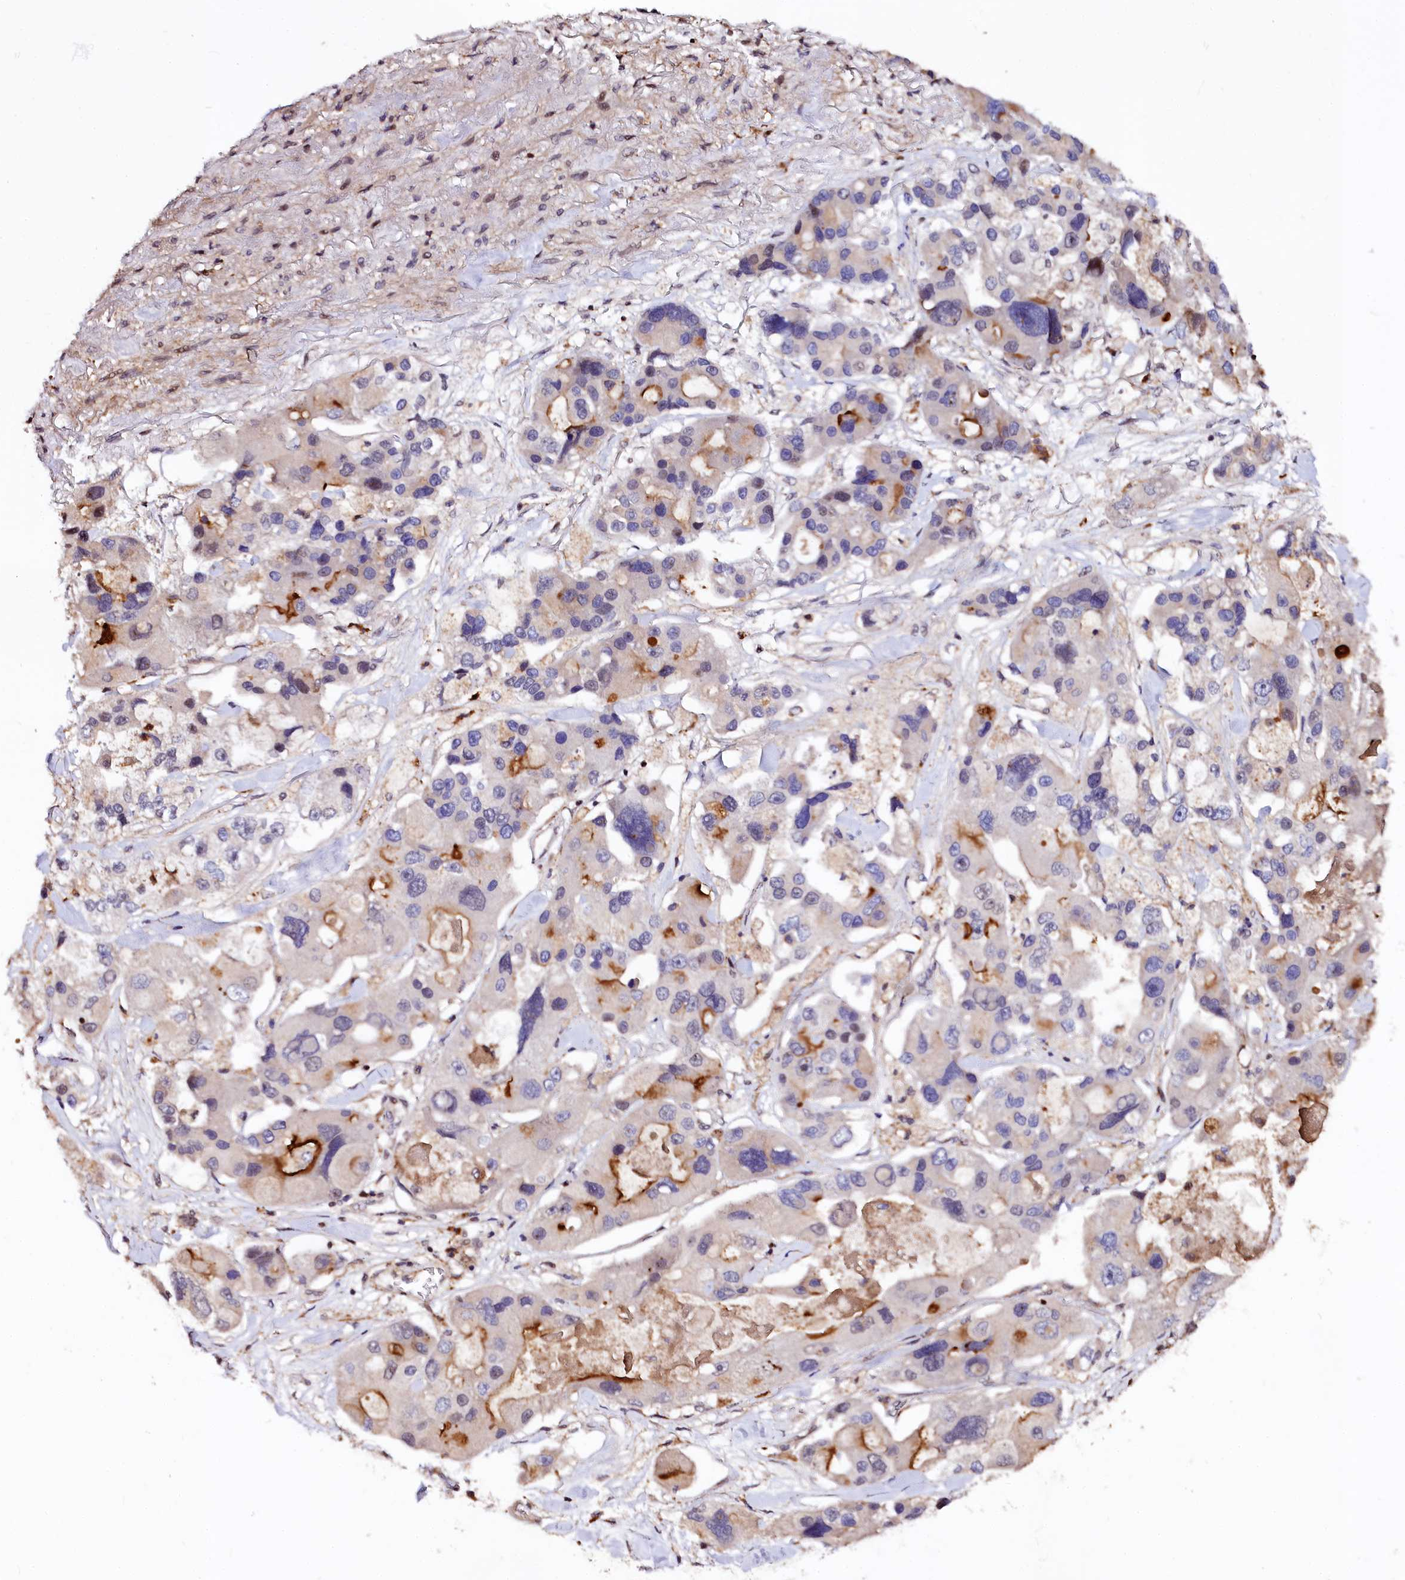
{"staining": {"intensity": "strong", "quantity": "<25%", "location": "cytoplasmic/membranous"}, "tissue": "lung cancer", "cell_type": "Tumor cells", "image_type": "cancer", "snomed": [{"axis": "morphology", "description": "Adenocarcinoma, NOS"}, {"axis": "topography", "description": "Lung"}], "caption": "Lung cancer (adenocarcinoma) stained with a protein marker exhibits strong staining in tumor cells.", "gene": "ATG101", "patient": {"sex": "female", "age": 54}}